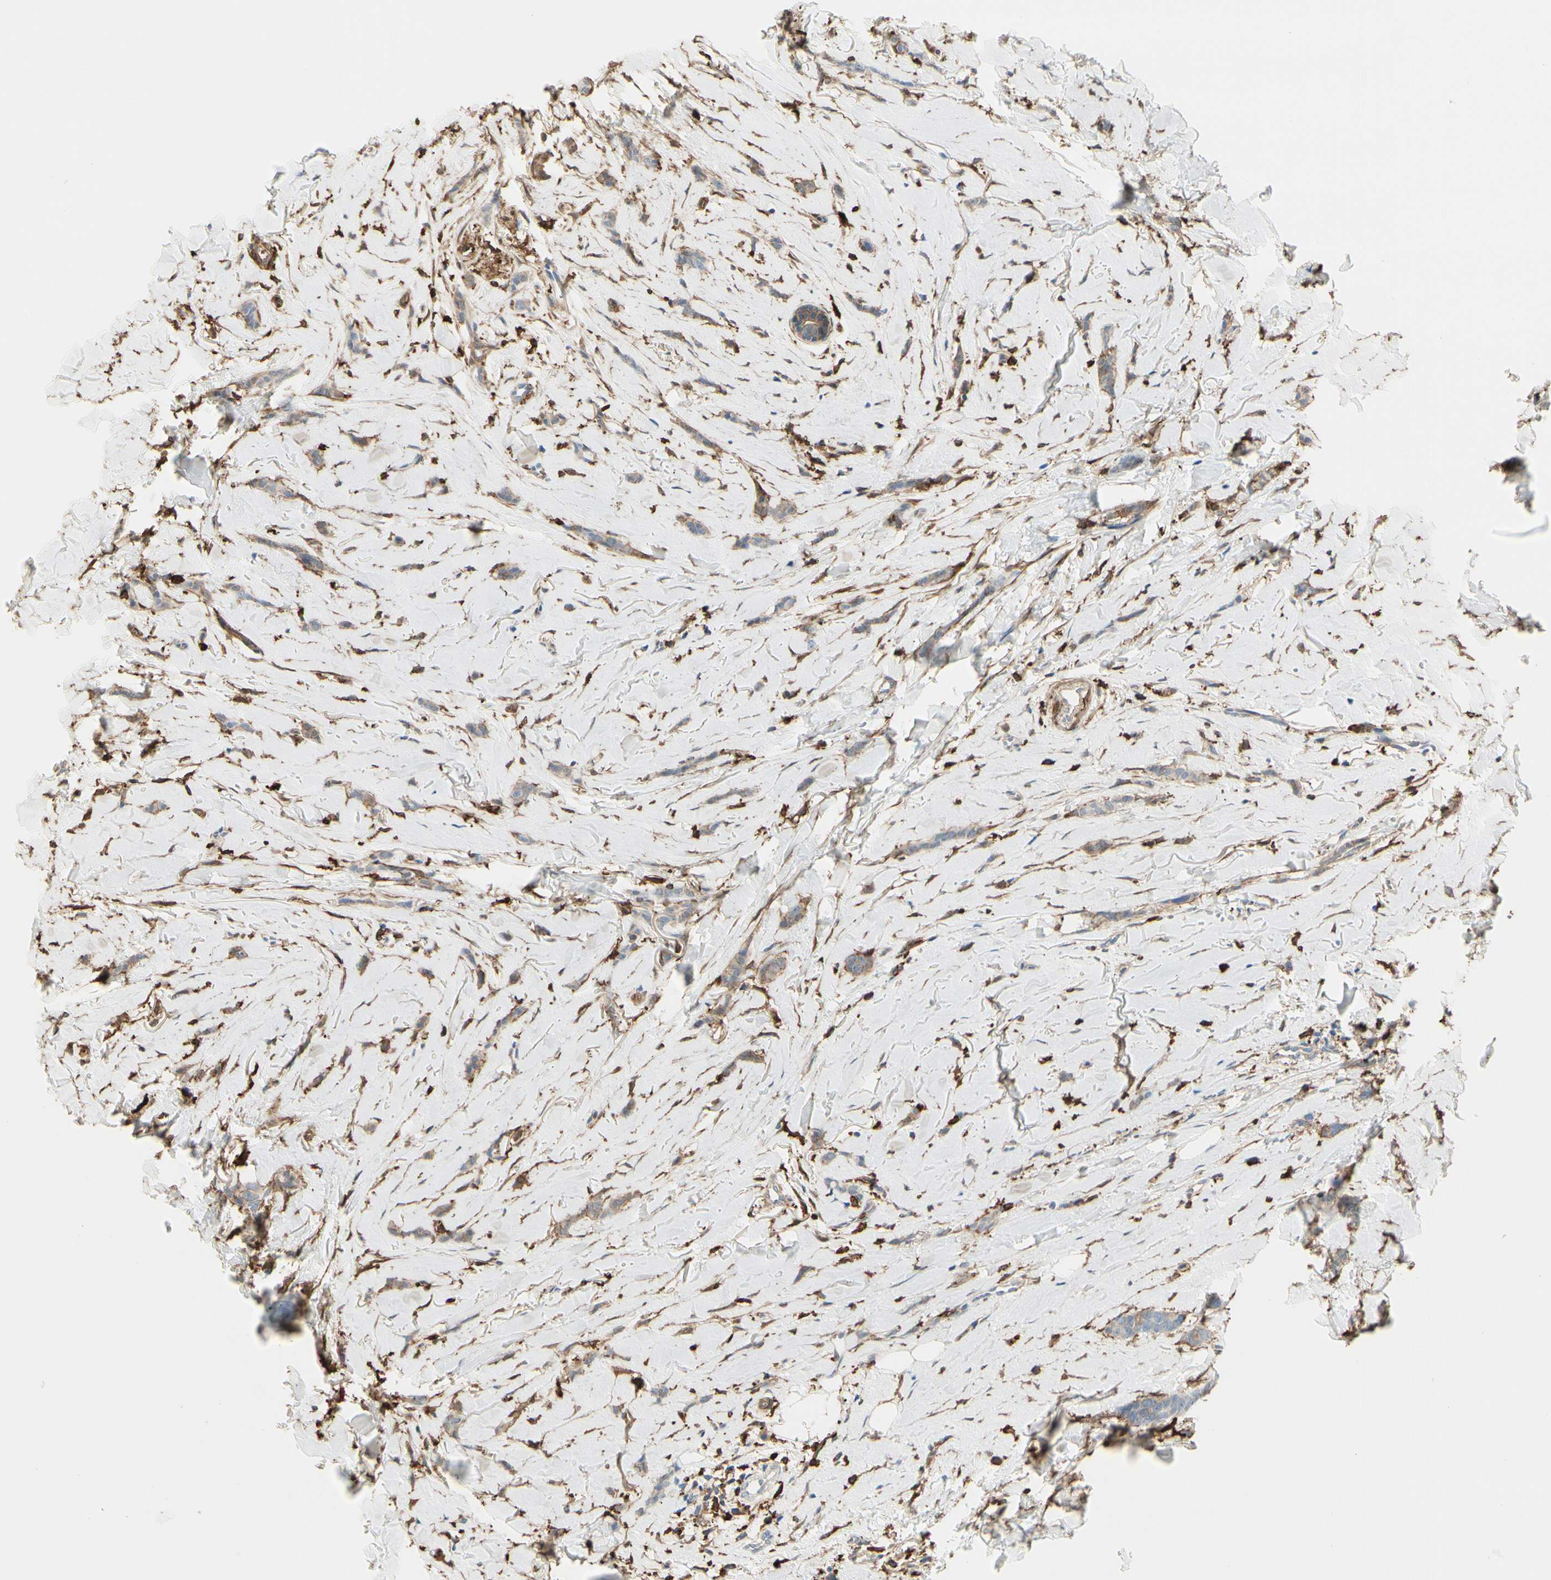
{"staining": {"intensity": "weak", "quantity": "25%-75%", "location": "cytoplasmic/membranous"}, "tissue": "breast cancer", "cell_type": "Tumor cells", "image_type": "cancer", "snomed": [{"axis": "morphology", "description": "Lobular carcinoma"}, {"axis": "topography", "description": "Skin"}, {"axis": "topography", "description": "Breast"}], "caption": "Immunohistochemical staining of breast lobular carcinoma reveals weak cytoplasmic/membranous protein staining in approximately 25%-75% of tumor cells. Using DAB (3,3'-diaminobenzidine) (brown) and hematoxylin (blue) stains, captured at high magnification using brightfield microscopy.", "gene": "GSN", "patient": {"sex": "female", "age": 46}}